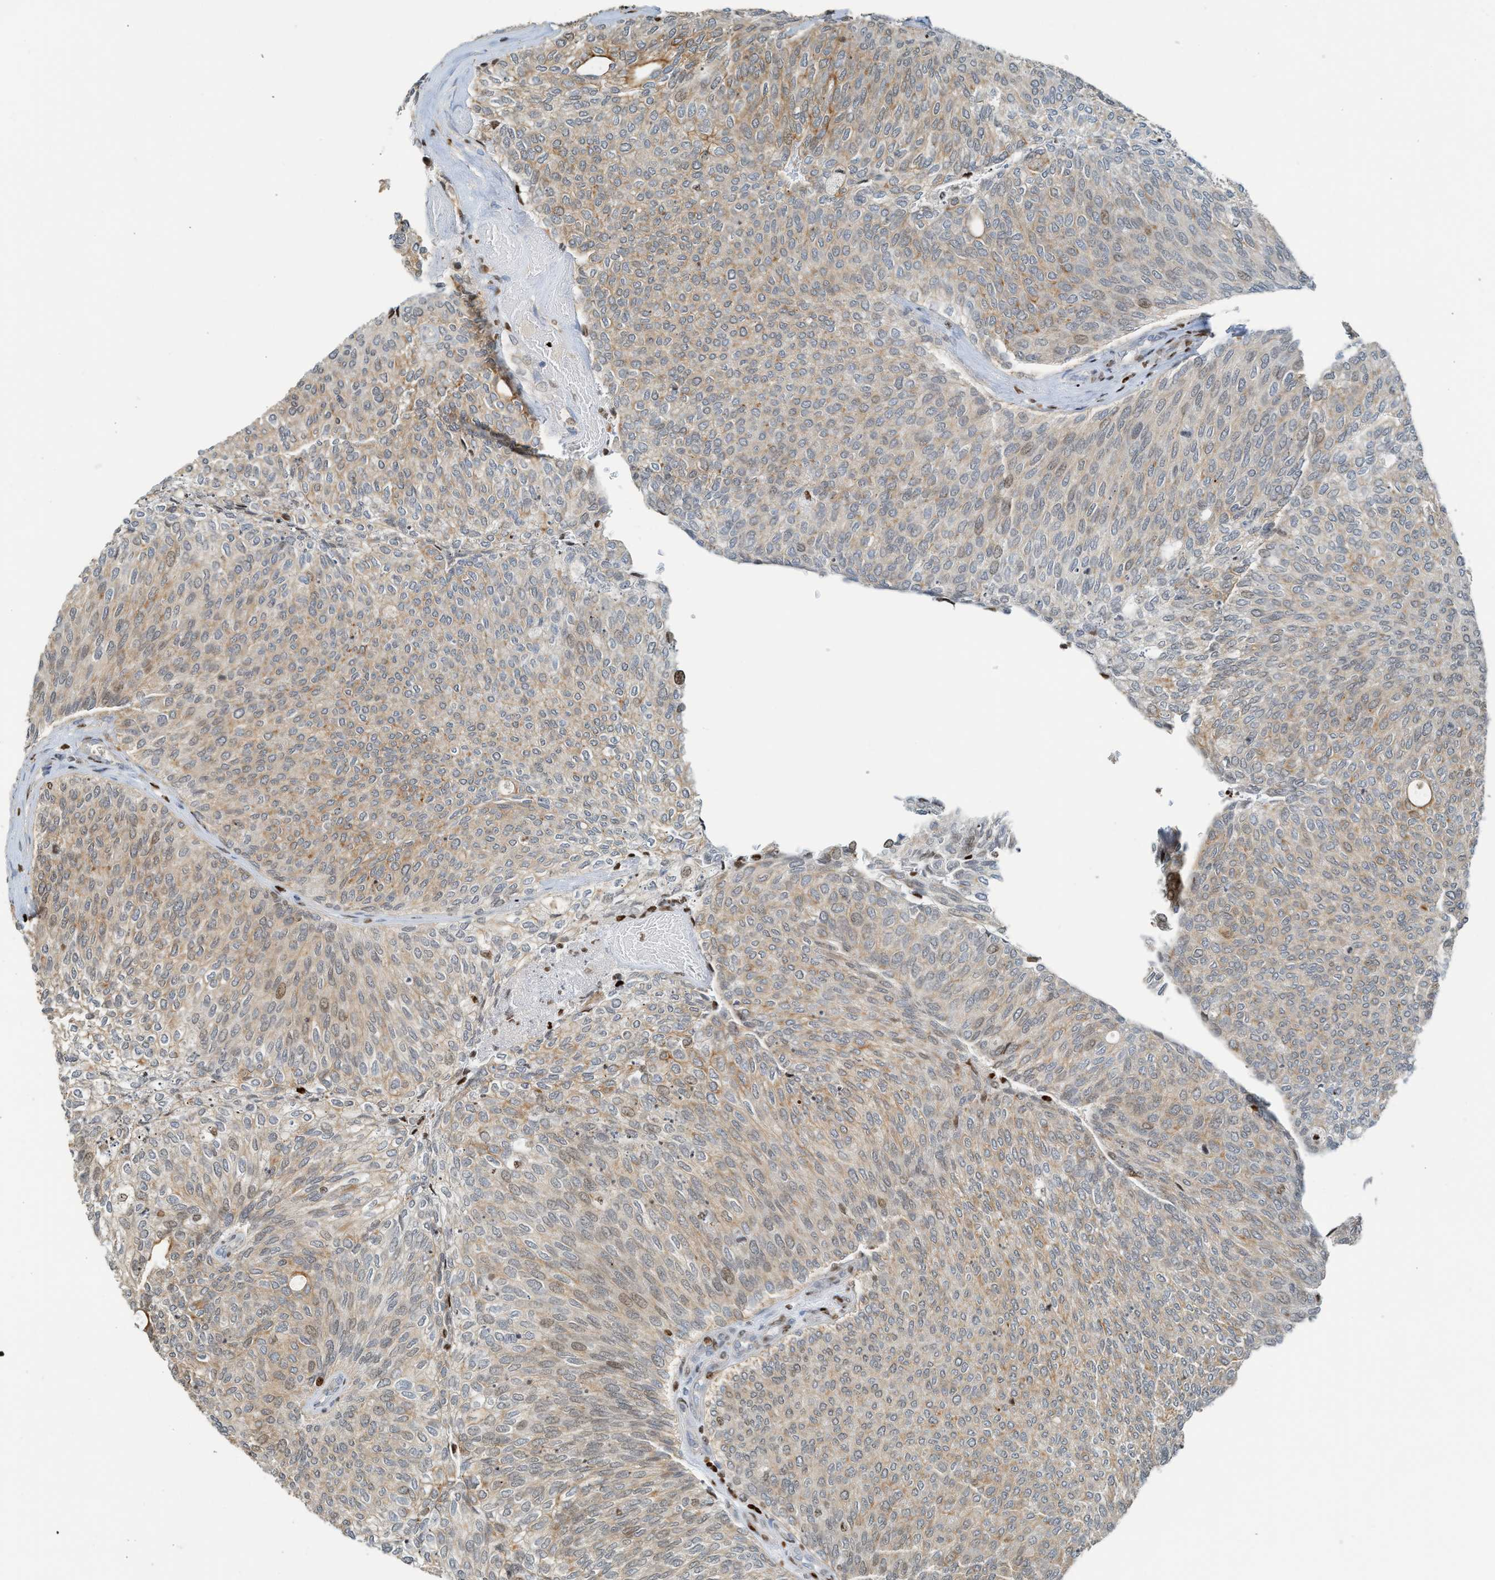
{"staining": {"intensity": "moderate", "quantity": "25%-75%", "location": "cytoplasmic/membranous,nuclear"}, "tissue": "urothelial cancer", "cell_type": "Tumor cells", "image_type": "cancer", "snomed": [{"axis": "morphology", "description": "Urothelial carcinoma, Low grade"}, {"axis": "topography", "description": "Urinary bladder"}], "caption": "The micrograph exhibits a brown stain indicating the presence of a protein in the cytoplasmic/membranous and nuclear of tumor cells in low-grade urothelial carcinoma. (DAB (3,3'-diaminobenzidine) IHC, brown staining for protein, blue staining for nuclei).", "gene": "SH3D19", "patient": {"sex": "female", "age": 79}}